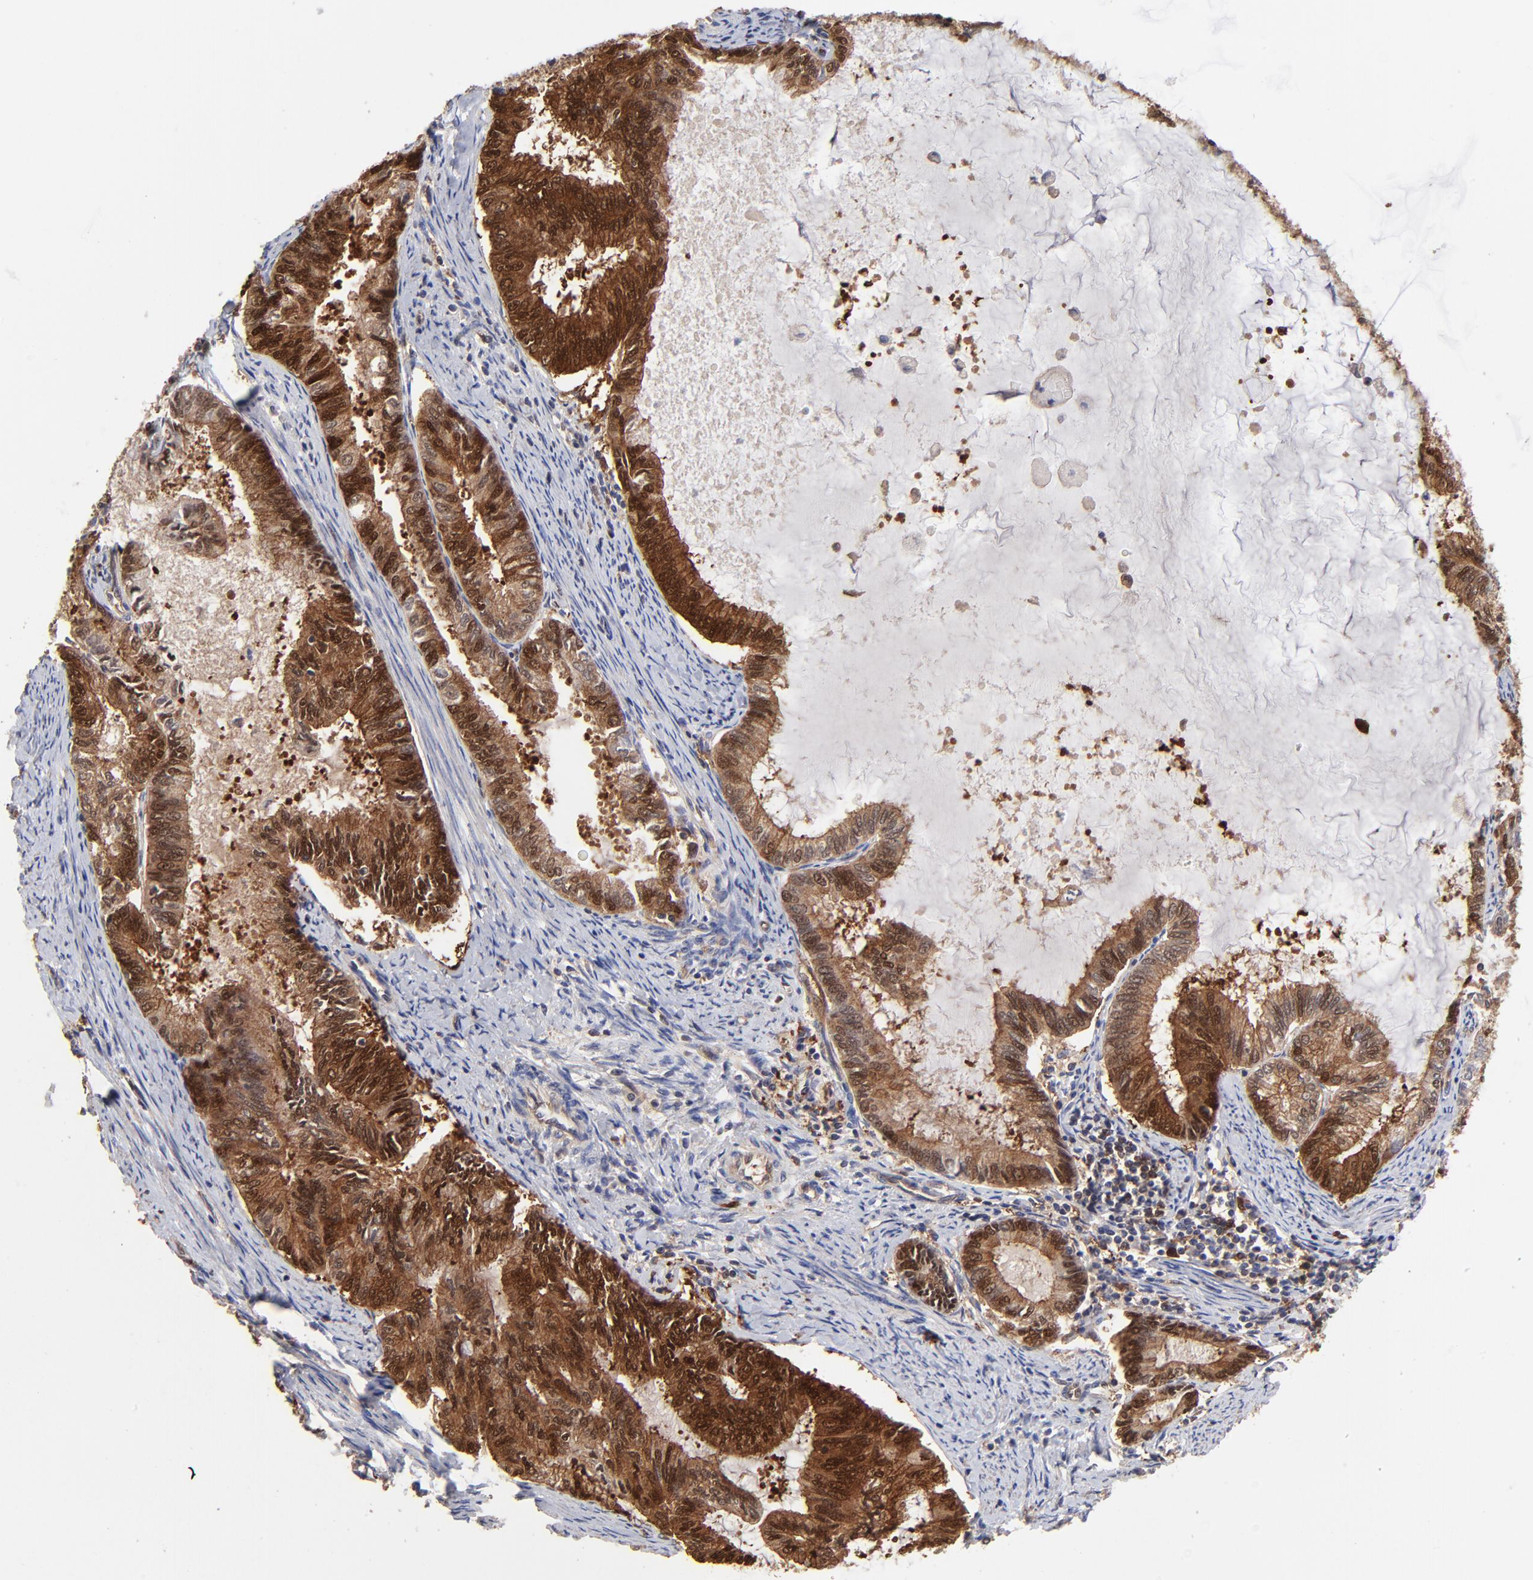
{"staining": {"intensity": "strong", "quantity": ">75%", "location": "cytoplasmic/membranous,nuclear"}, "tissue": "endometrial cancer", "cell_type": "Tumor cells", "image_type": "cancer", "snomed": [{"axis": "morphology", "description": "Adenocarcinoma, NOS"}, {"axis": "topography", "description": "Endometrium"}], "caption": "Endometrial cancer stained for a protein (brown) exhibits strong cytoplasmic/membranous and nuclear positive expression in approximately >75% of tumor cells.", "gene": "DCTPP1", "patient": {"sex": "female", "age": 86}}